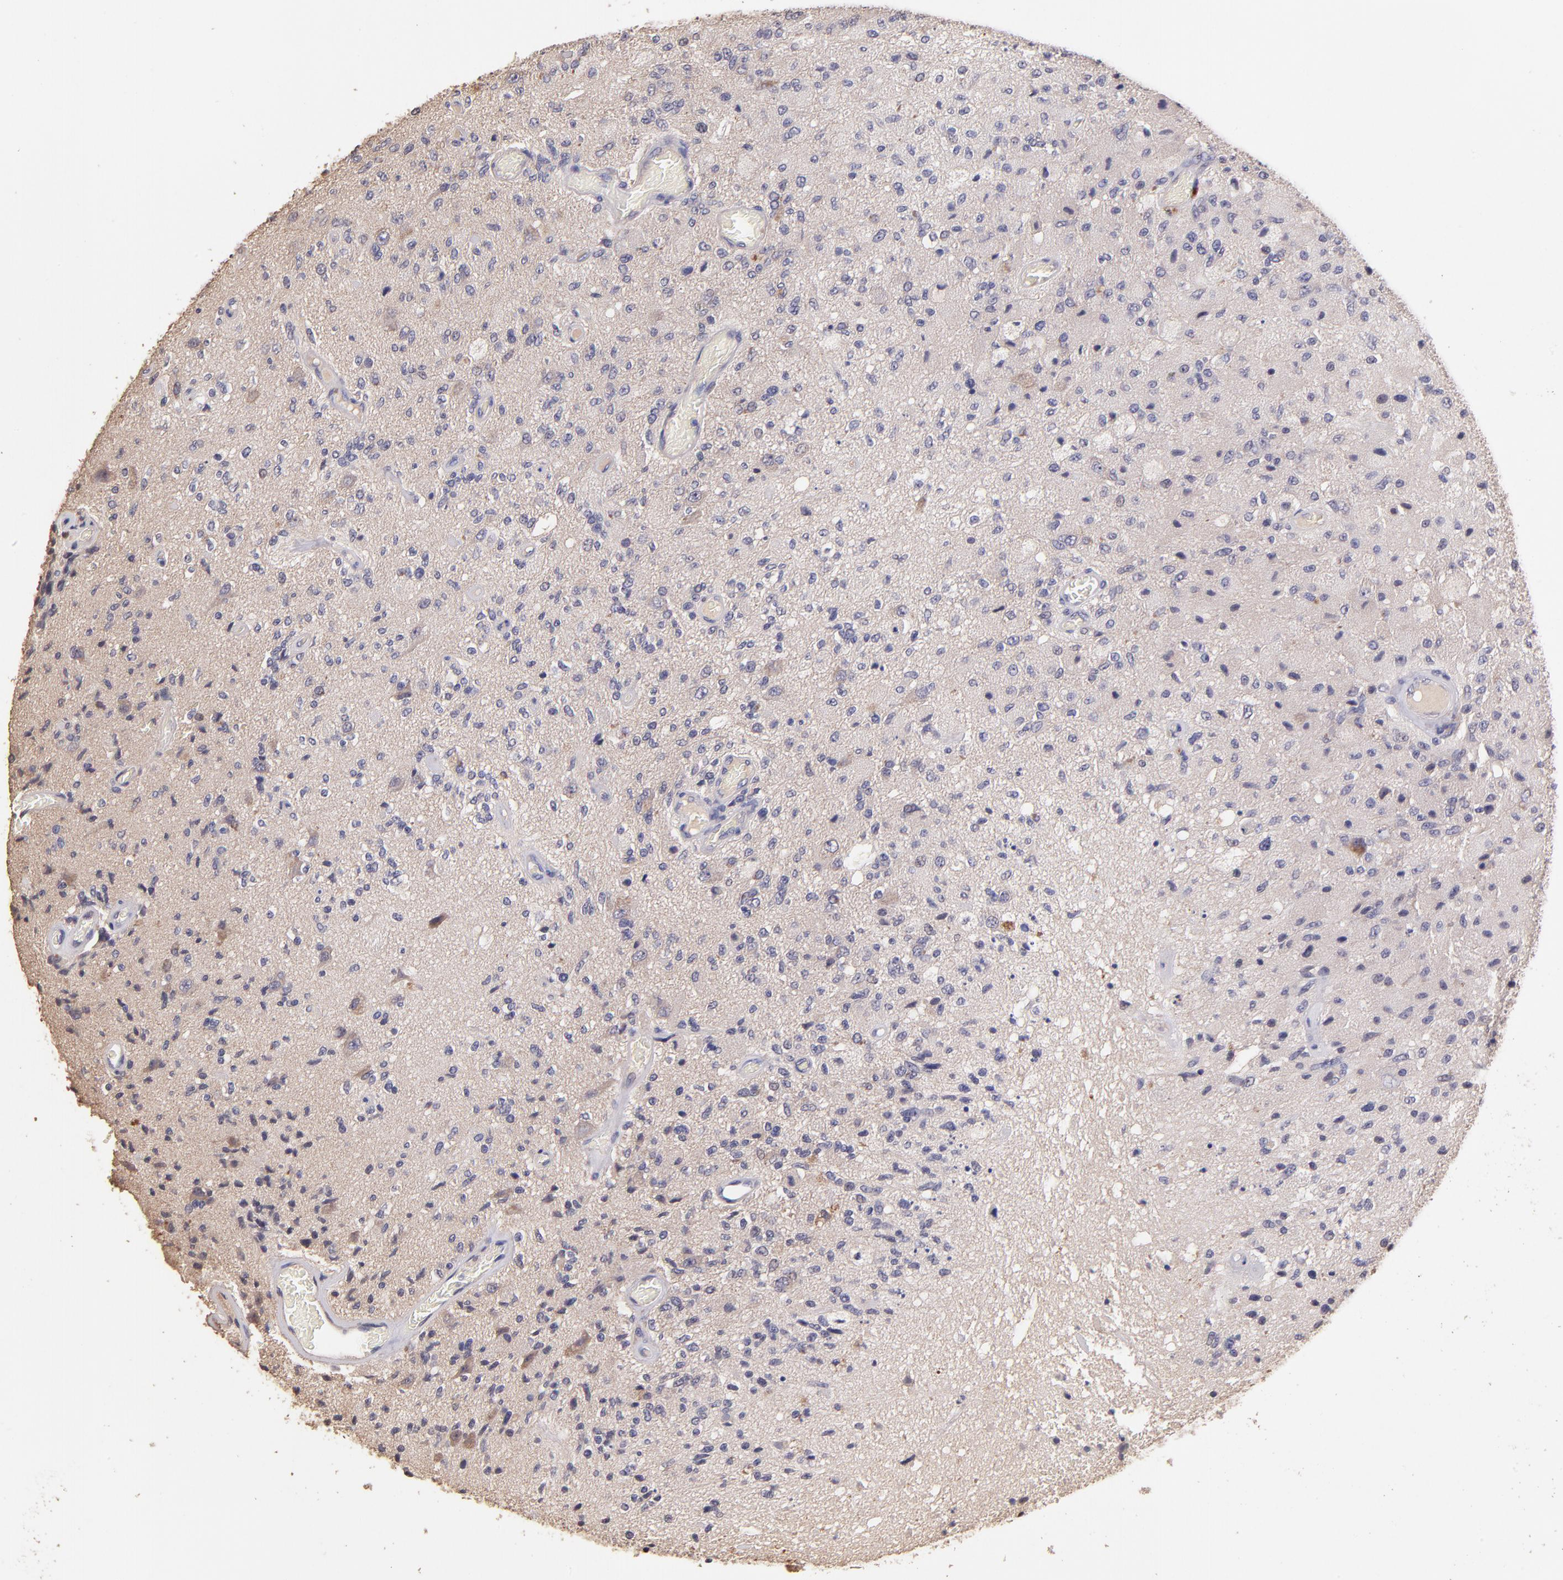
{"staining": {"intensity": "moderate", "quantity": "<25%", "location": "cytoplasmic/membranous"}, "tissue": "glioma", "cell_type": "Tumor cells", "image_type": "cancer", "snomed": [{"axis": "morphology", "description": "Normal tissue, NOS"}, {"axis": "morphology", "description": "Glioma, malignant, High grade"}, {"axis": "topography", "description": "Cerebral cortex"}], "caption": "Immunohistochemical staining of malignant glioma (high-grade) reveals low levels of moderate cytoplasmic/membranous protein staining in about <25% of tumor cells.", "gene": "RNASEL", "patient": {"sex": "male", "age": 77}}